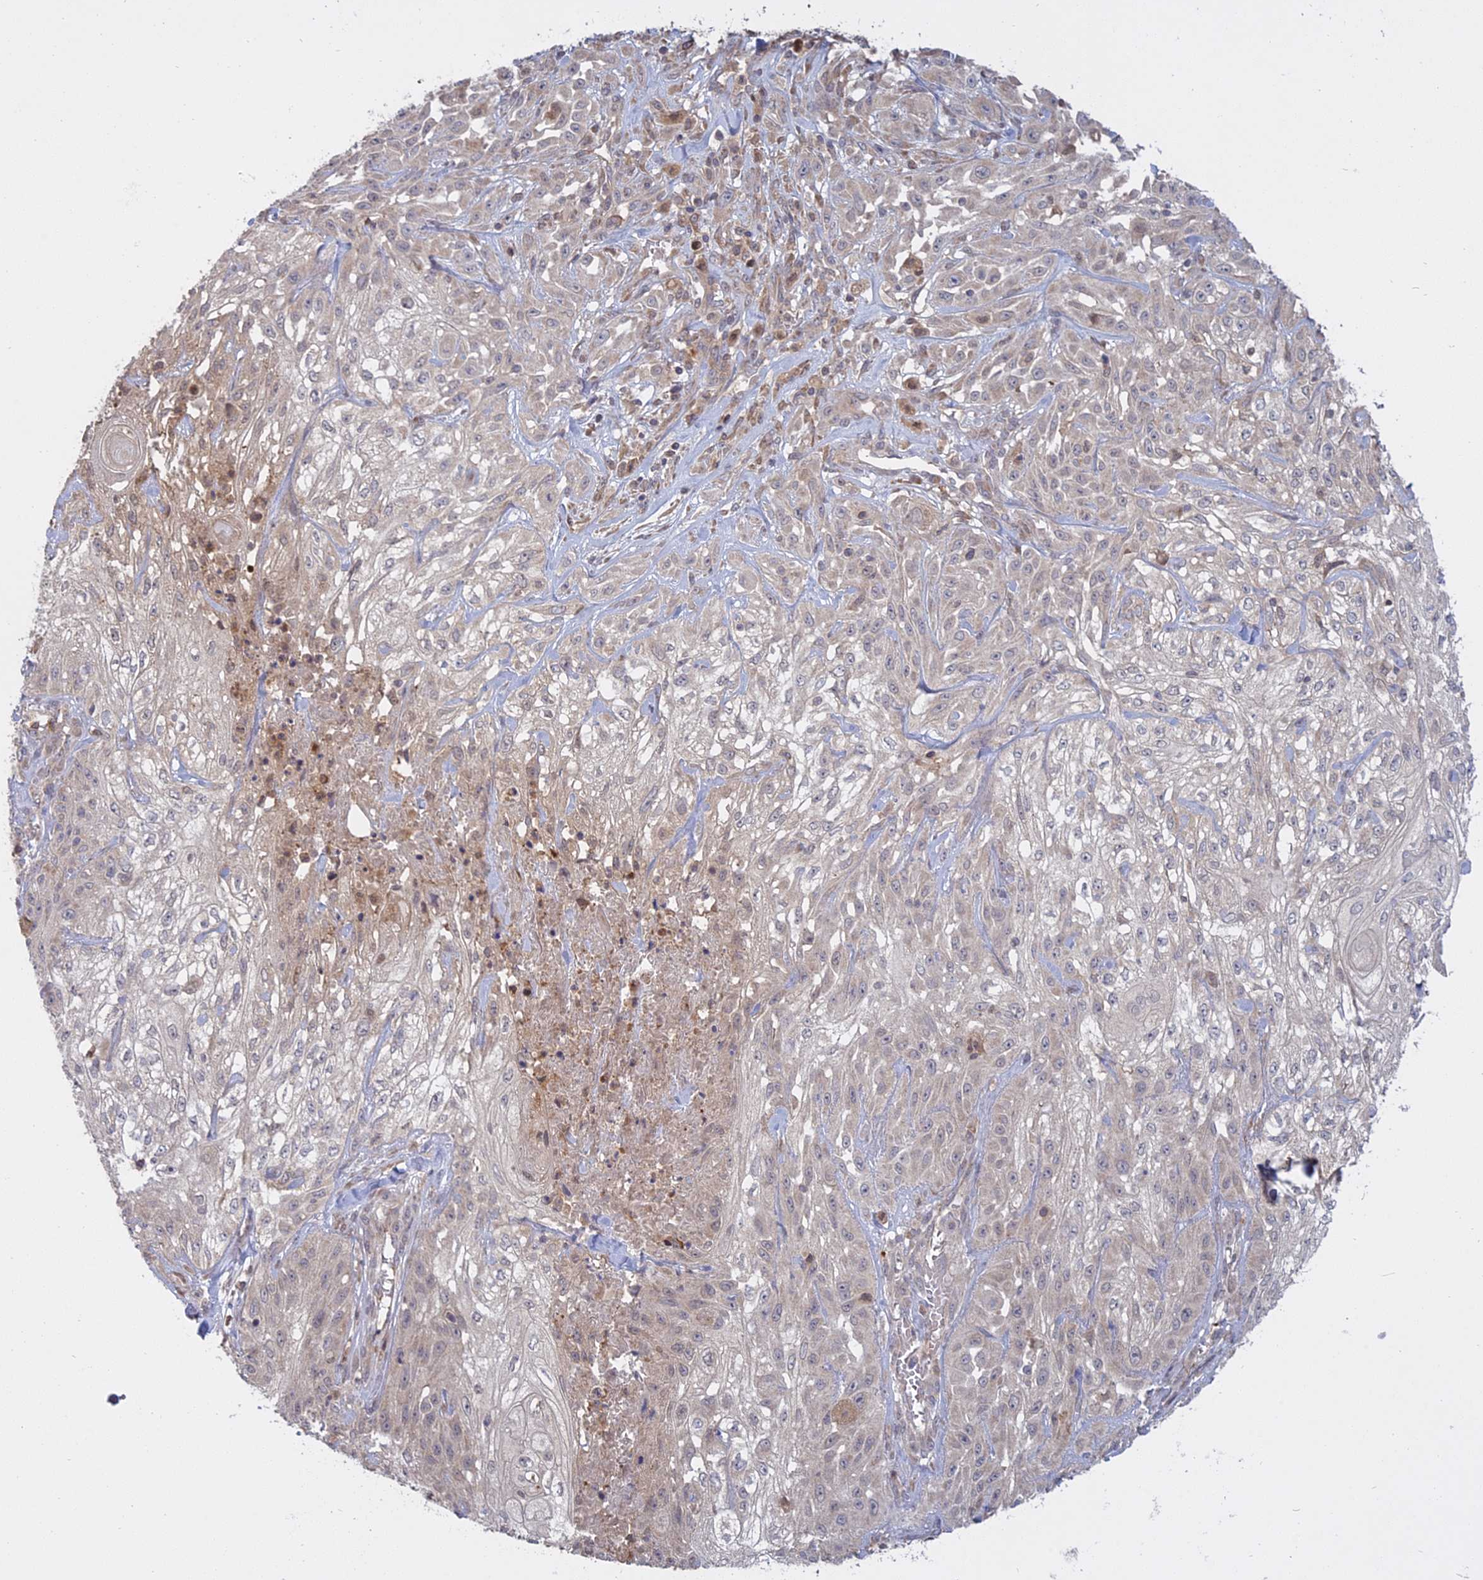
{"staining": {"intensity": "negative", "quantity": "none", "location": "none"}, "tissue": "skin cancer", "cell_type": "Tumor cells", "image_type": "cancer", "snomed": [{"axis": "morphology", "description": "Squamous cell carcinoma, NOS"}, {"axis": "morphology", "description": "Squamous cell carcinoma, metastatic, NOS"}, {"axis": "topography", "description": "Skin"}, {"axis": "topography", "description": "Lymph node"}], "caption": "Image shows no protein staining in tumor cells of skin cancer (squamous cell carcinoma) tissue. The staining is performed using DAB (3,3'-diaminobenzidine) brown chromogen with nuclei counter-stained in using hematoxylin.", "gene": "TMEM208", "patient": {"sex": "male", "age": 75}}